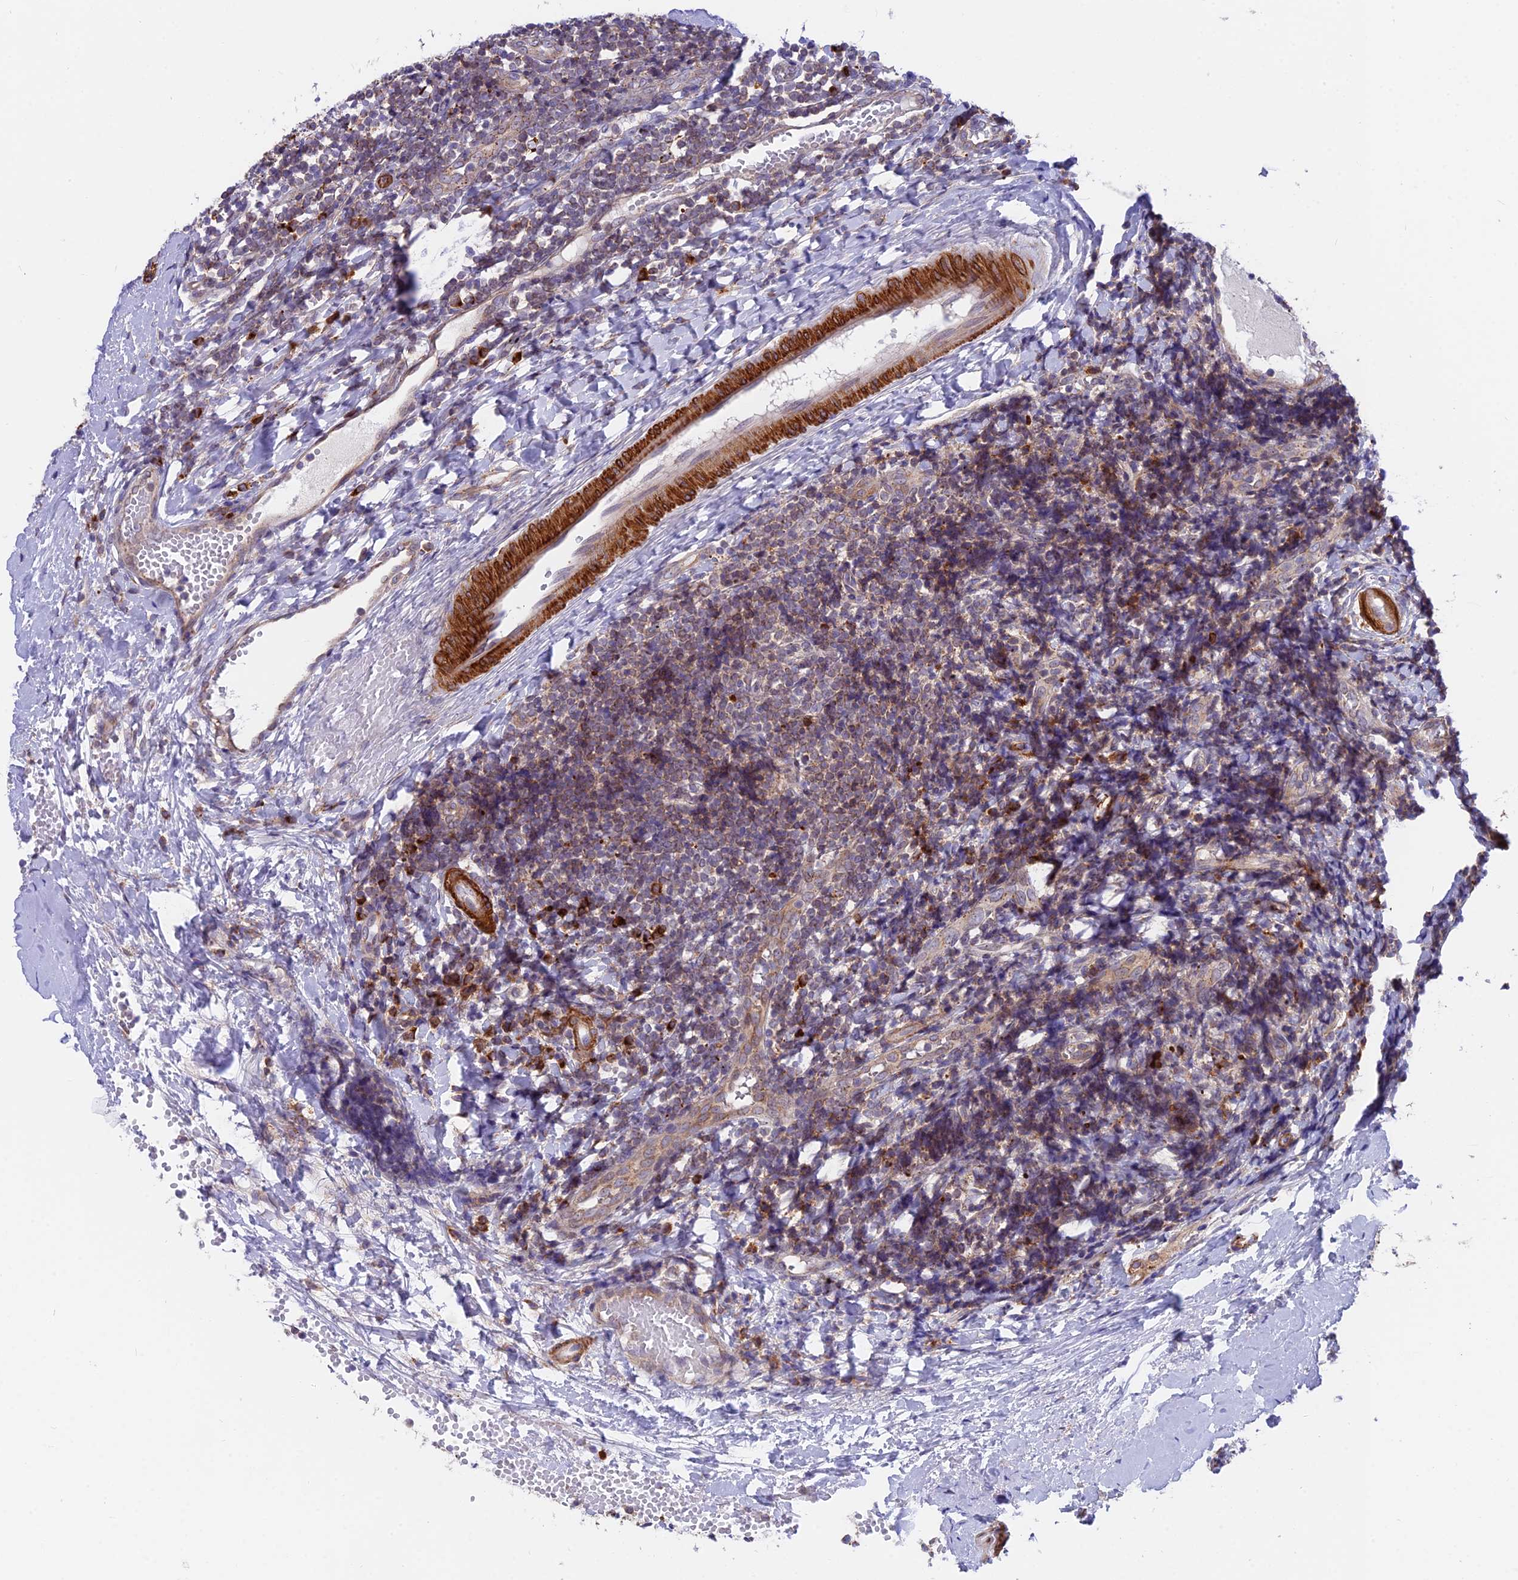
{"staining": {"intensity": "strong", "quantity": "25%-75%", "location": "cytoplasmic/membranous"}, "tissue": "tonsil", "cell_type": "Germinal center cells", "image_type": "normal", "snomed": [{"axis": "morphology", "description": "Normal tissue, NOS"}, {"axis": "topography", "description": "Tonsil"}], "caption": "A photomicrograph of human tonsil stained for a protein reveals strong cytoplasmic/membranous brown staining in germinal center cells. Ihc stains the protein in brown and the nuclei are stained blue.", "gene": "TBC1D20", "patient": {"sex": "female", "age": 19}}